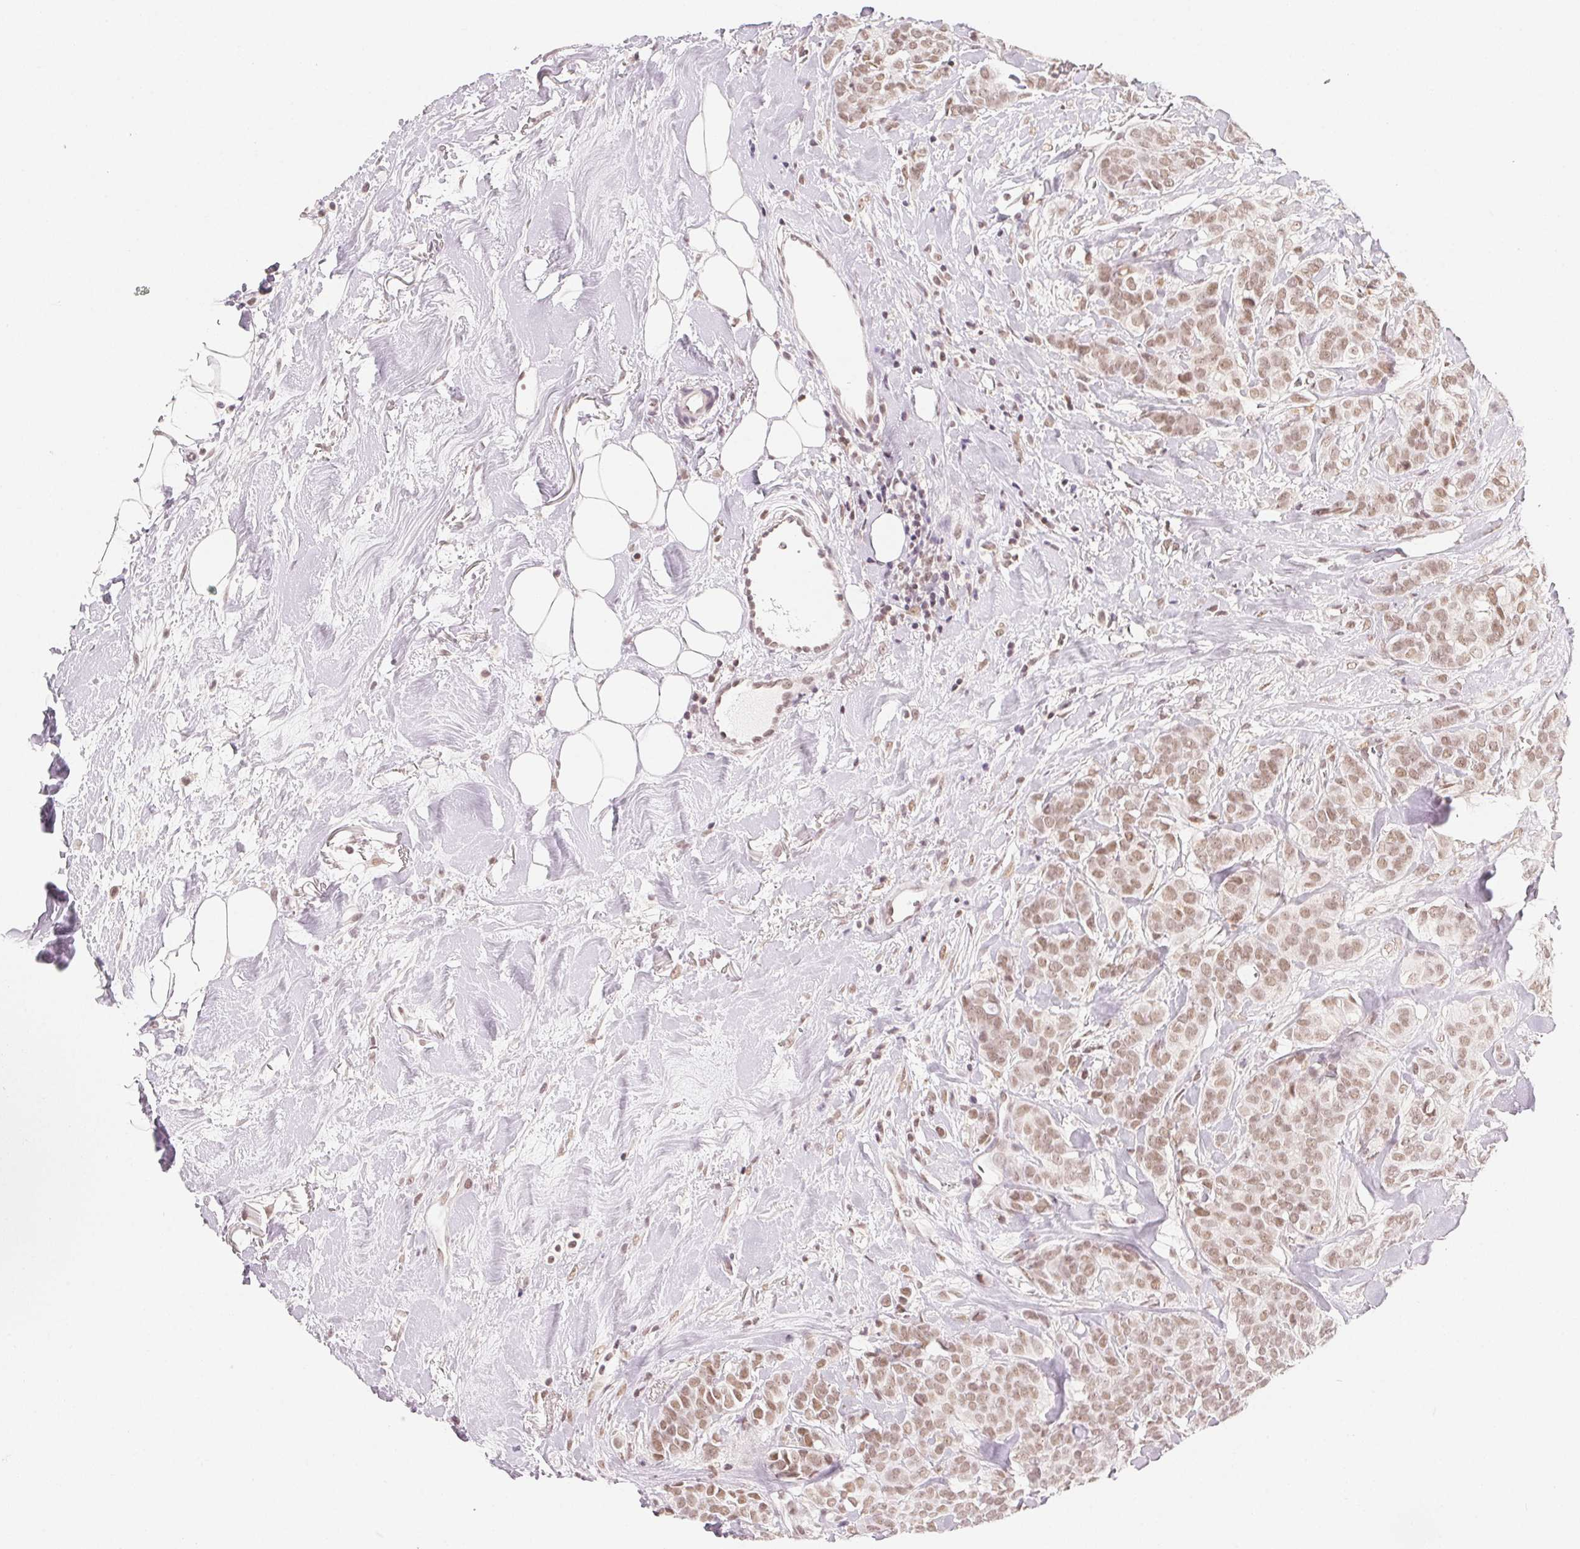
{"staining": {"intensity": "moderate", "quantity": "25%-75%", "location": "nuclear"}, "tissue": "breast cancer", "cell_type": "Tumor cells", "image_type": "cancer", "snomed": [{"axis": "morphology", "description": "Duct carcinoma"}, {"axis": "topography", "description": "Breast"}], "caption": "Moderate nuclear protein positivity is identified in about 25%-75% of tumor cells in breast cancer (intraductal carcinoma). Immunohistochemistry stains the protein in brown and the nuclei are stained blue.", "gene": "NXF3", "patient": {"sex": "female", "age": 84}}